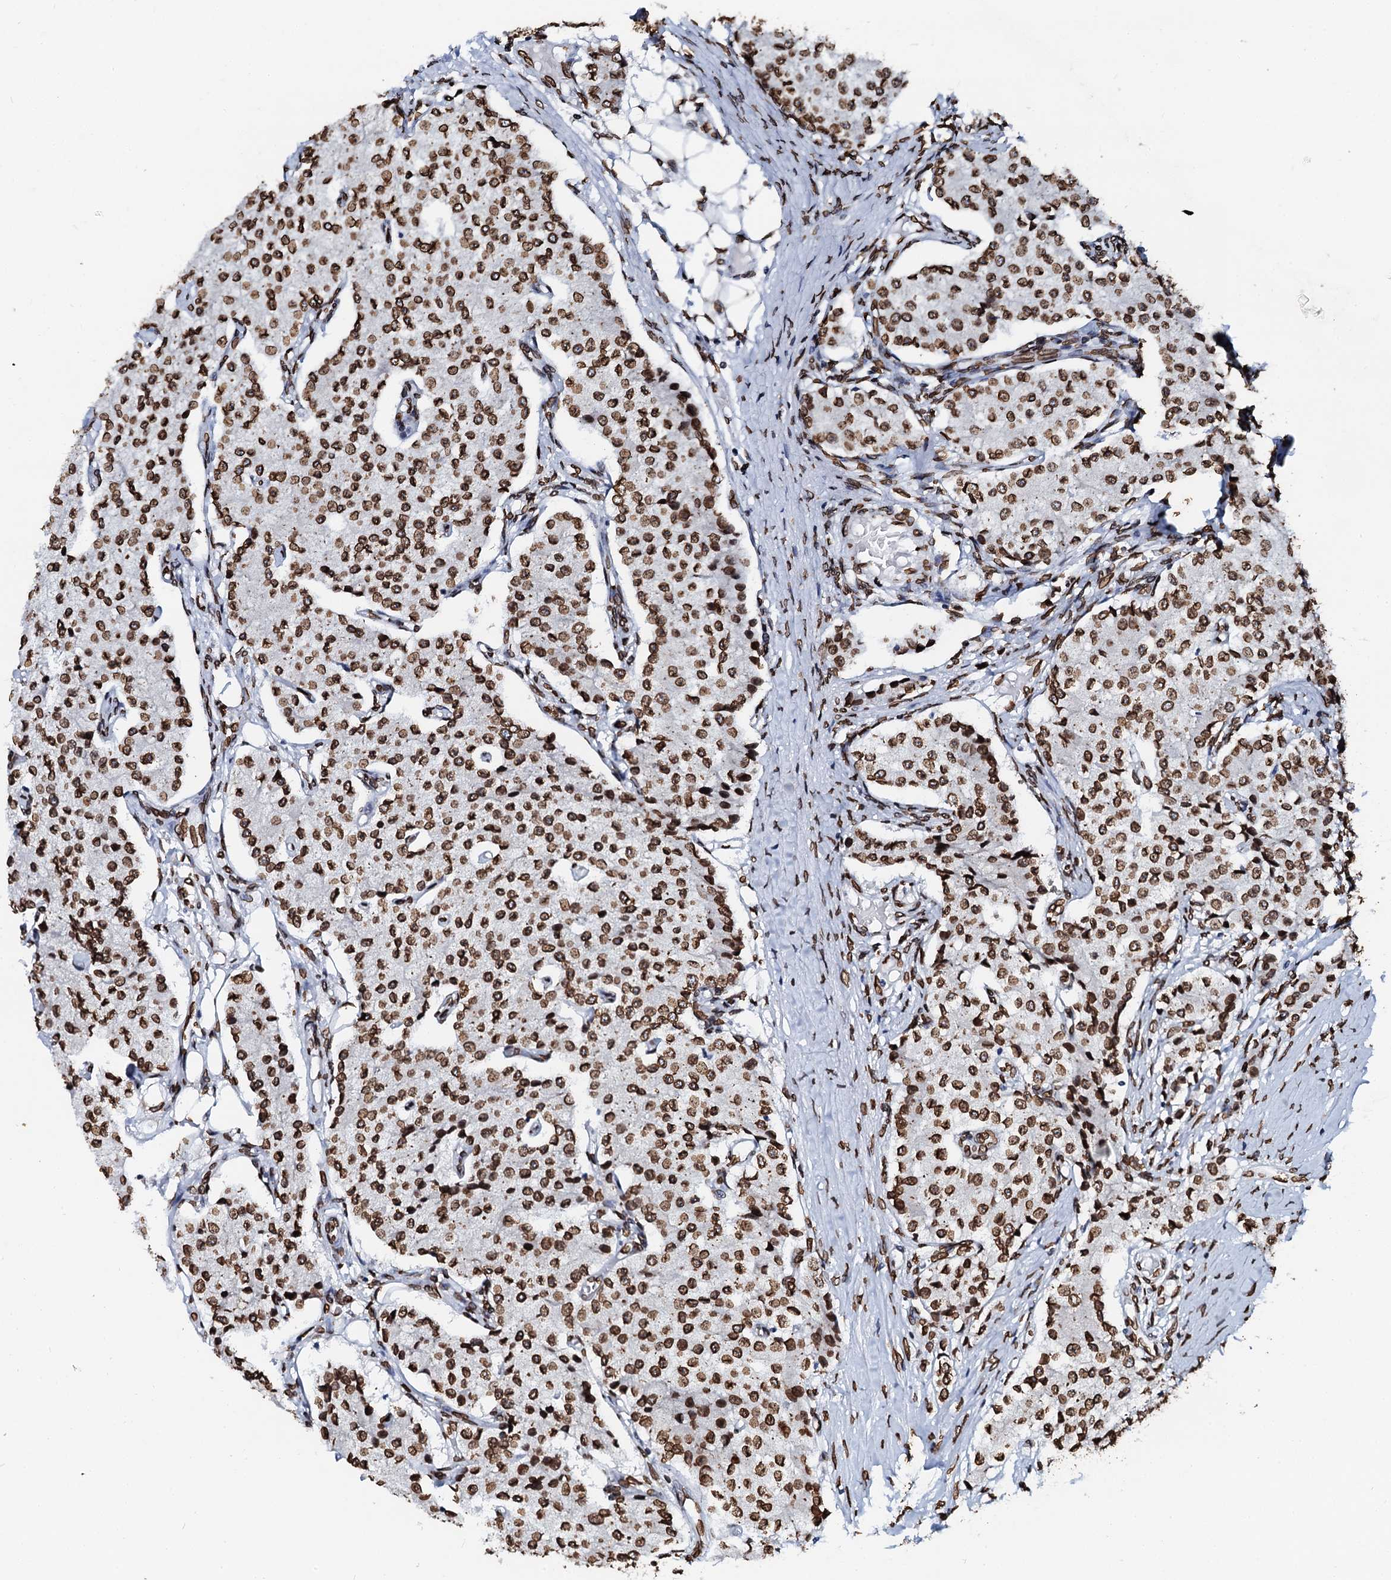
{"staining": {"intensity": "strong", "quantity": ">75%", "location": "nuclear"}, "tissue": "carcinoid", "cell_type": "Tumor cells", "image_type": "cancer", "snomed": [{"axis": "morphology", "description": "Carcinoid, malignant, NOS"}, {"axis": "topography", "description": "Colon"}], "caption": "Immunohistochemical staining of carcinoid reveals high levels of strong nuclear staining in approximately >75% of tumor cells. (brown staining indicates protein expression, while blue staining denotes nuclei).", "gene": "KATNAL2", "patient": {"sex": "female", "age": 52}}